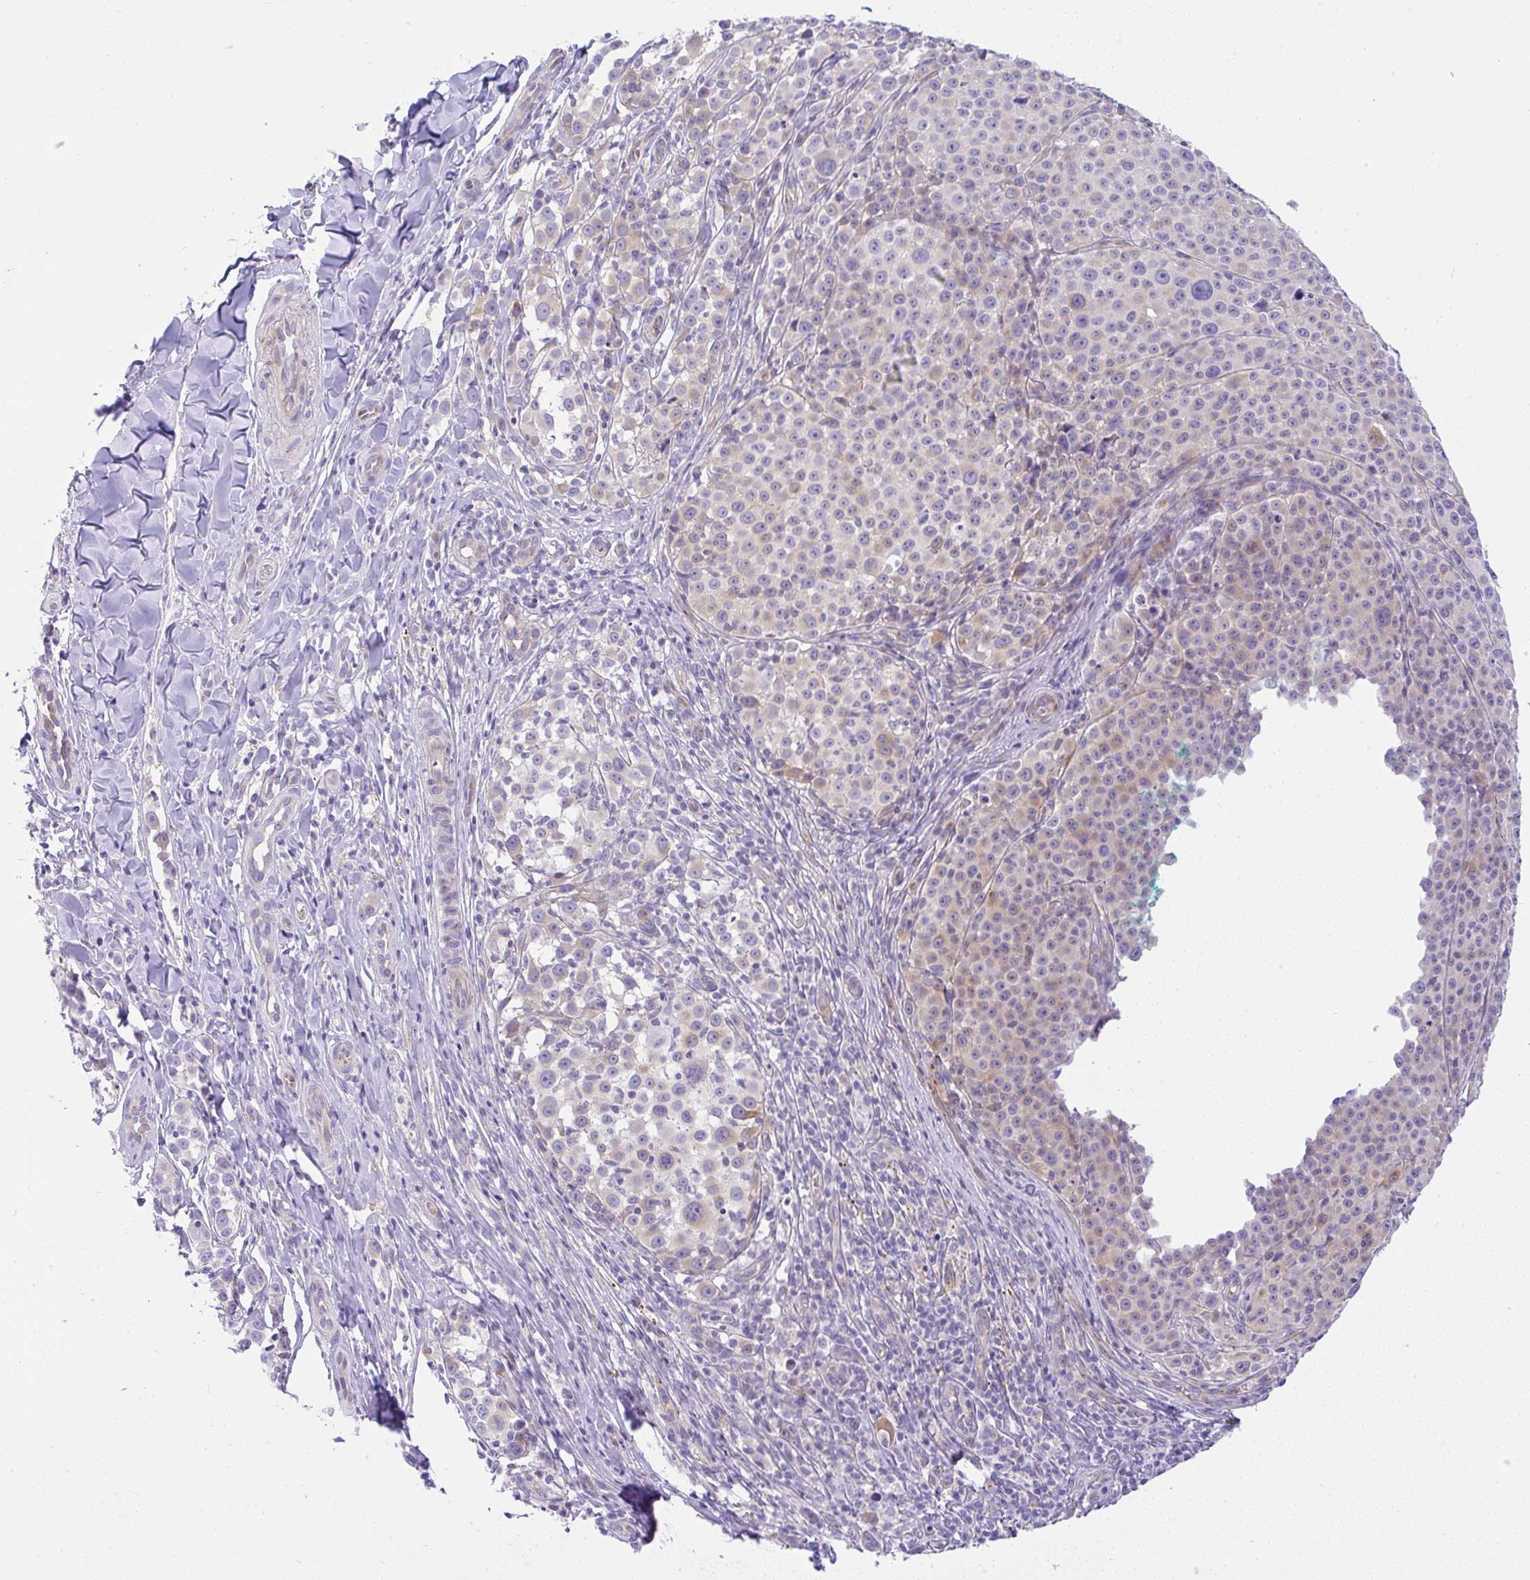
{"staining": {"intensity": "weak", "quantity": "25%-75%", "location": "cytoplasmic/membranous"}, "tissue": "melanoma", "cell_type": "Tumor cells", "image_type": "cancer", "snomed": [{"axis": "morphology", "description": "Malignant melanoma, NOS"}, {"axis": "topography", "description": "Skin"}], "caption": "Protein staining by immunohistochemistry reveals weak cytoplasmic/membranous expression in approximately 25%-75% of tumor cells in melanoma. The staining was performed using DAB (3,3'-diaminobenzidine), with brown indicating positive protein expression. Nuclei are stained blue with hematoxylin.", "gene": "FAM177A1", "patient": {"sex": "female", "age": 35}}